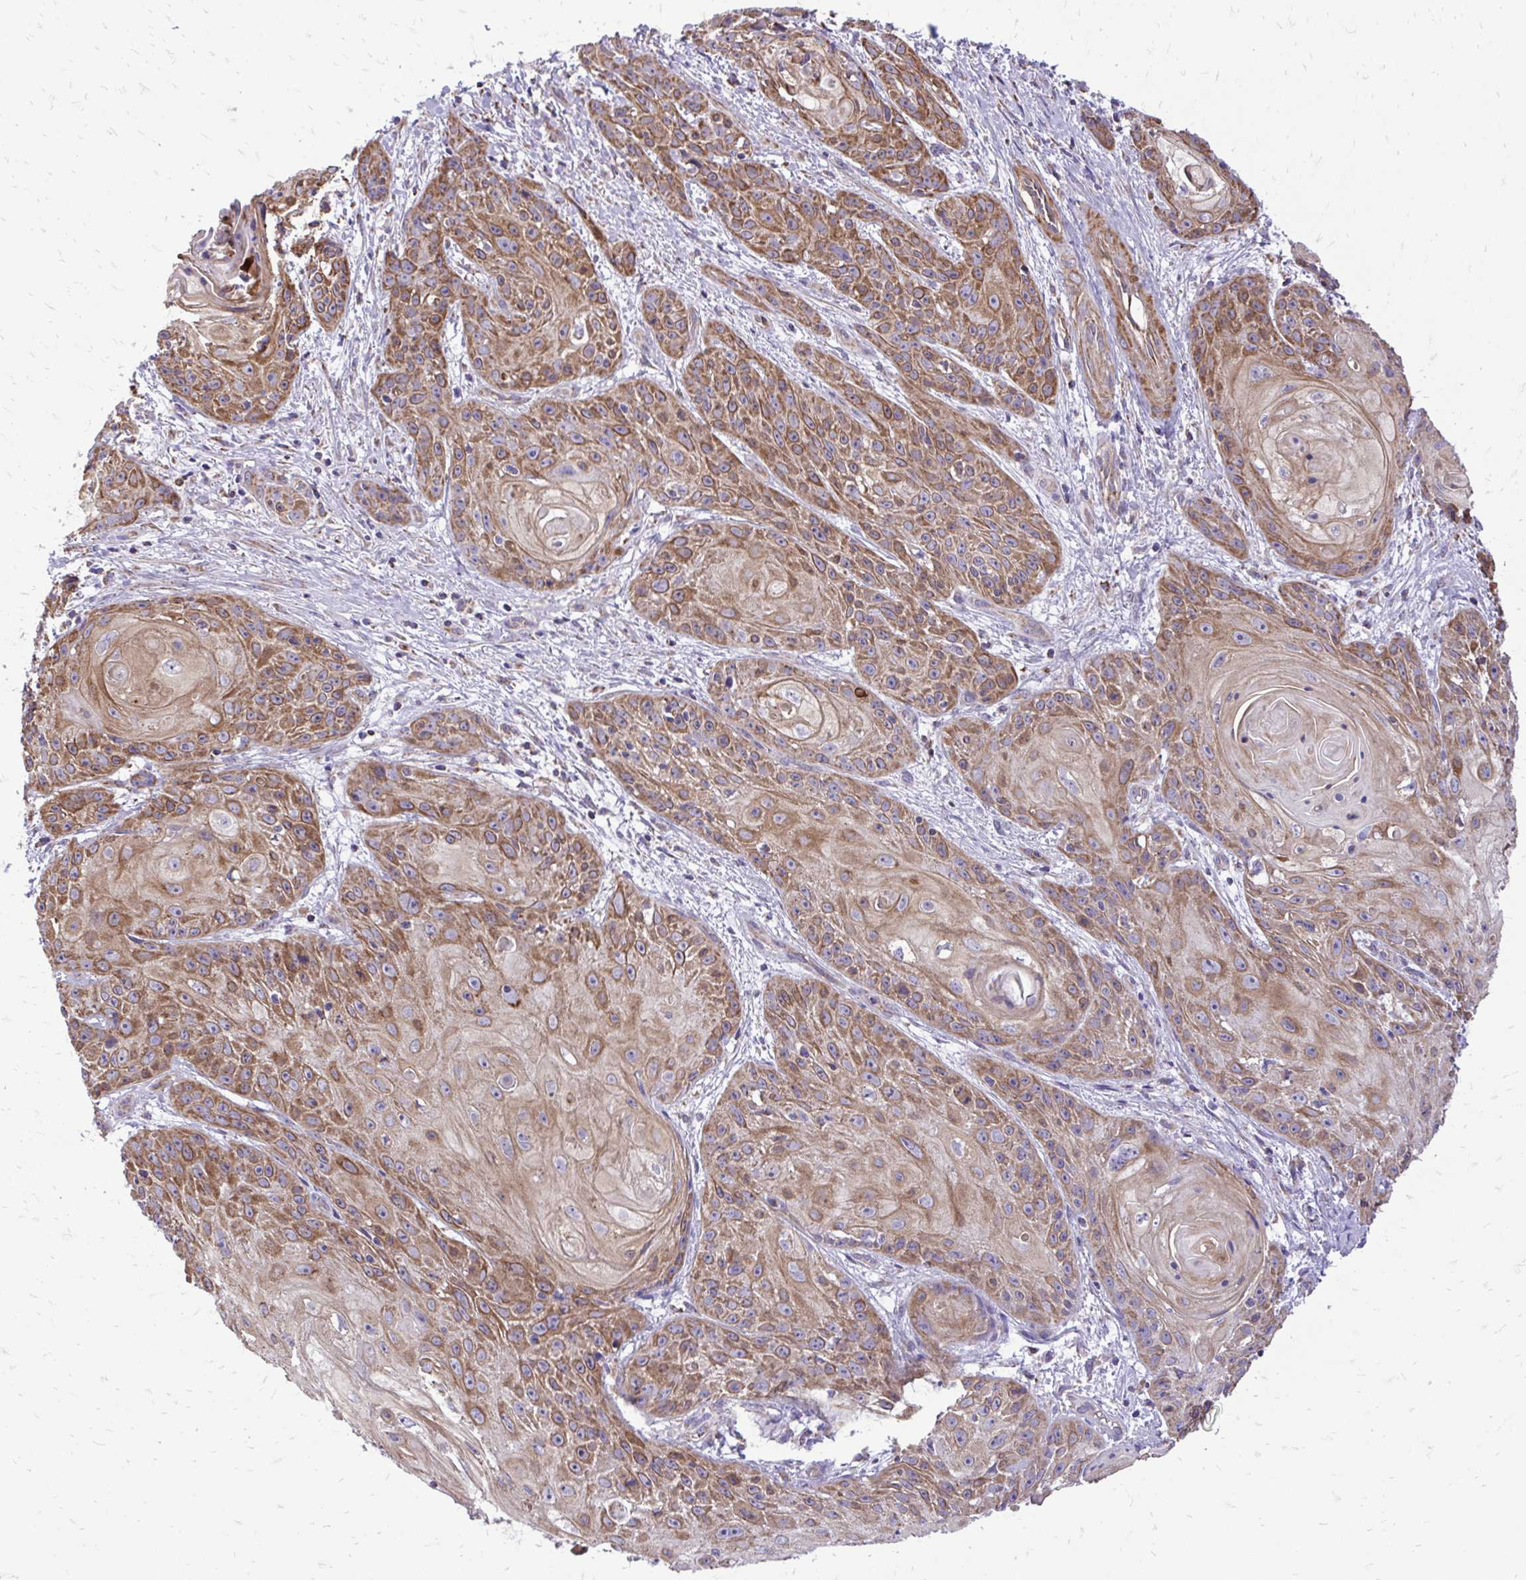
{"staining": {"intensity": "moderate", "quantity": ">75%", "location": "cytoplasmic/membranous"}, "tissue": "skin cancer", "cell_type": "Tumor cells", "image_type": "cancer", "snomed": [{"axis": "morphology", "description": "Squamous cell carcinoma, NOS"}, {"axis": "topography", "description": "Skin"}, {"axis": "topography", "description": "Vulva"}], "caption": "IHC micrograph of human skin cancer stained for a protein (brown), which shows medium levels of moderate cytoplasmic/membranous staining in about >75% of tumor cells.", "gene": "UBE2C", "patient": {"sex": "female", "age": 76}}